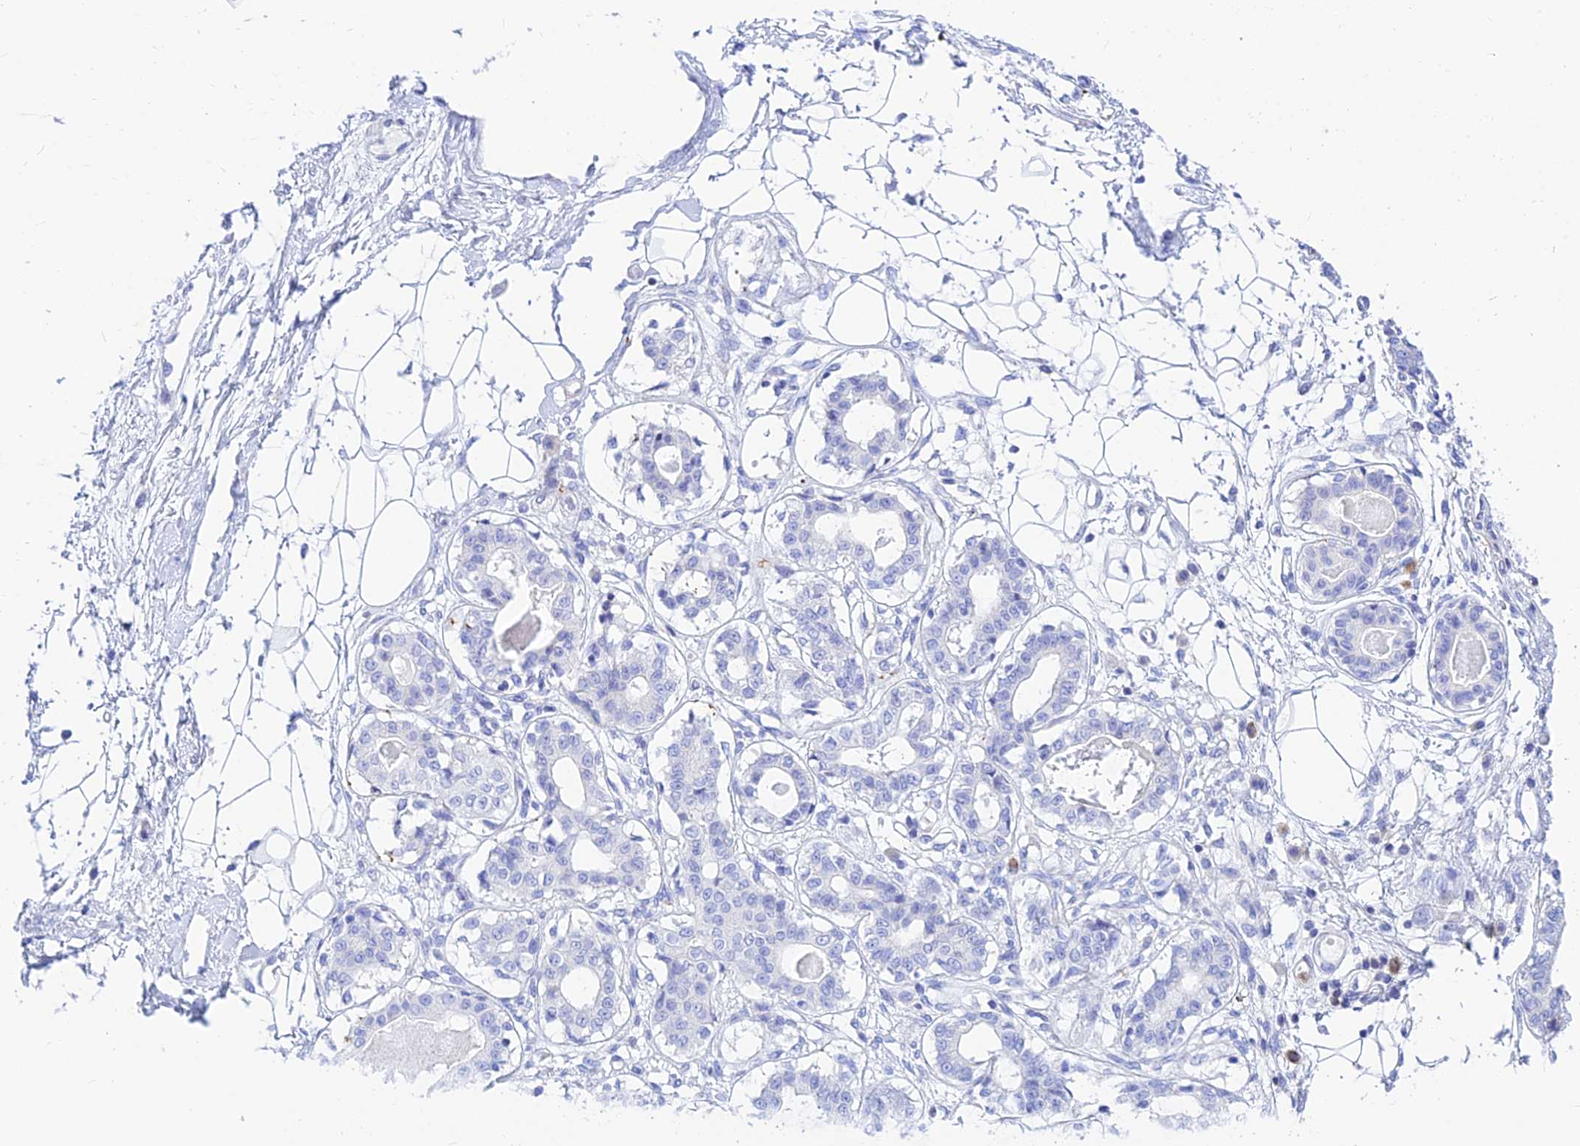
{"staining": {"intensity": "negative", "quantity": "none", "location": "none"}, "tissue": "breast", "cell_type": "Adipocytes", "image_type": "normal", "snomed": [{"axis": "morphology", "description": "Normal tissue, NOS"}, {"axis": "topography", "description": "Breast"}], "caption": "Adipocytes show no significant protein expression in benign breast. (DAB immunohistochemistry visualized using brightfield microscopy, high magnification).", "gene": "CNOT6", "patient": {"sex": "female", "age": 45}}